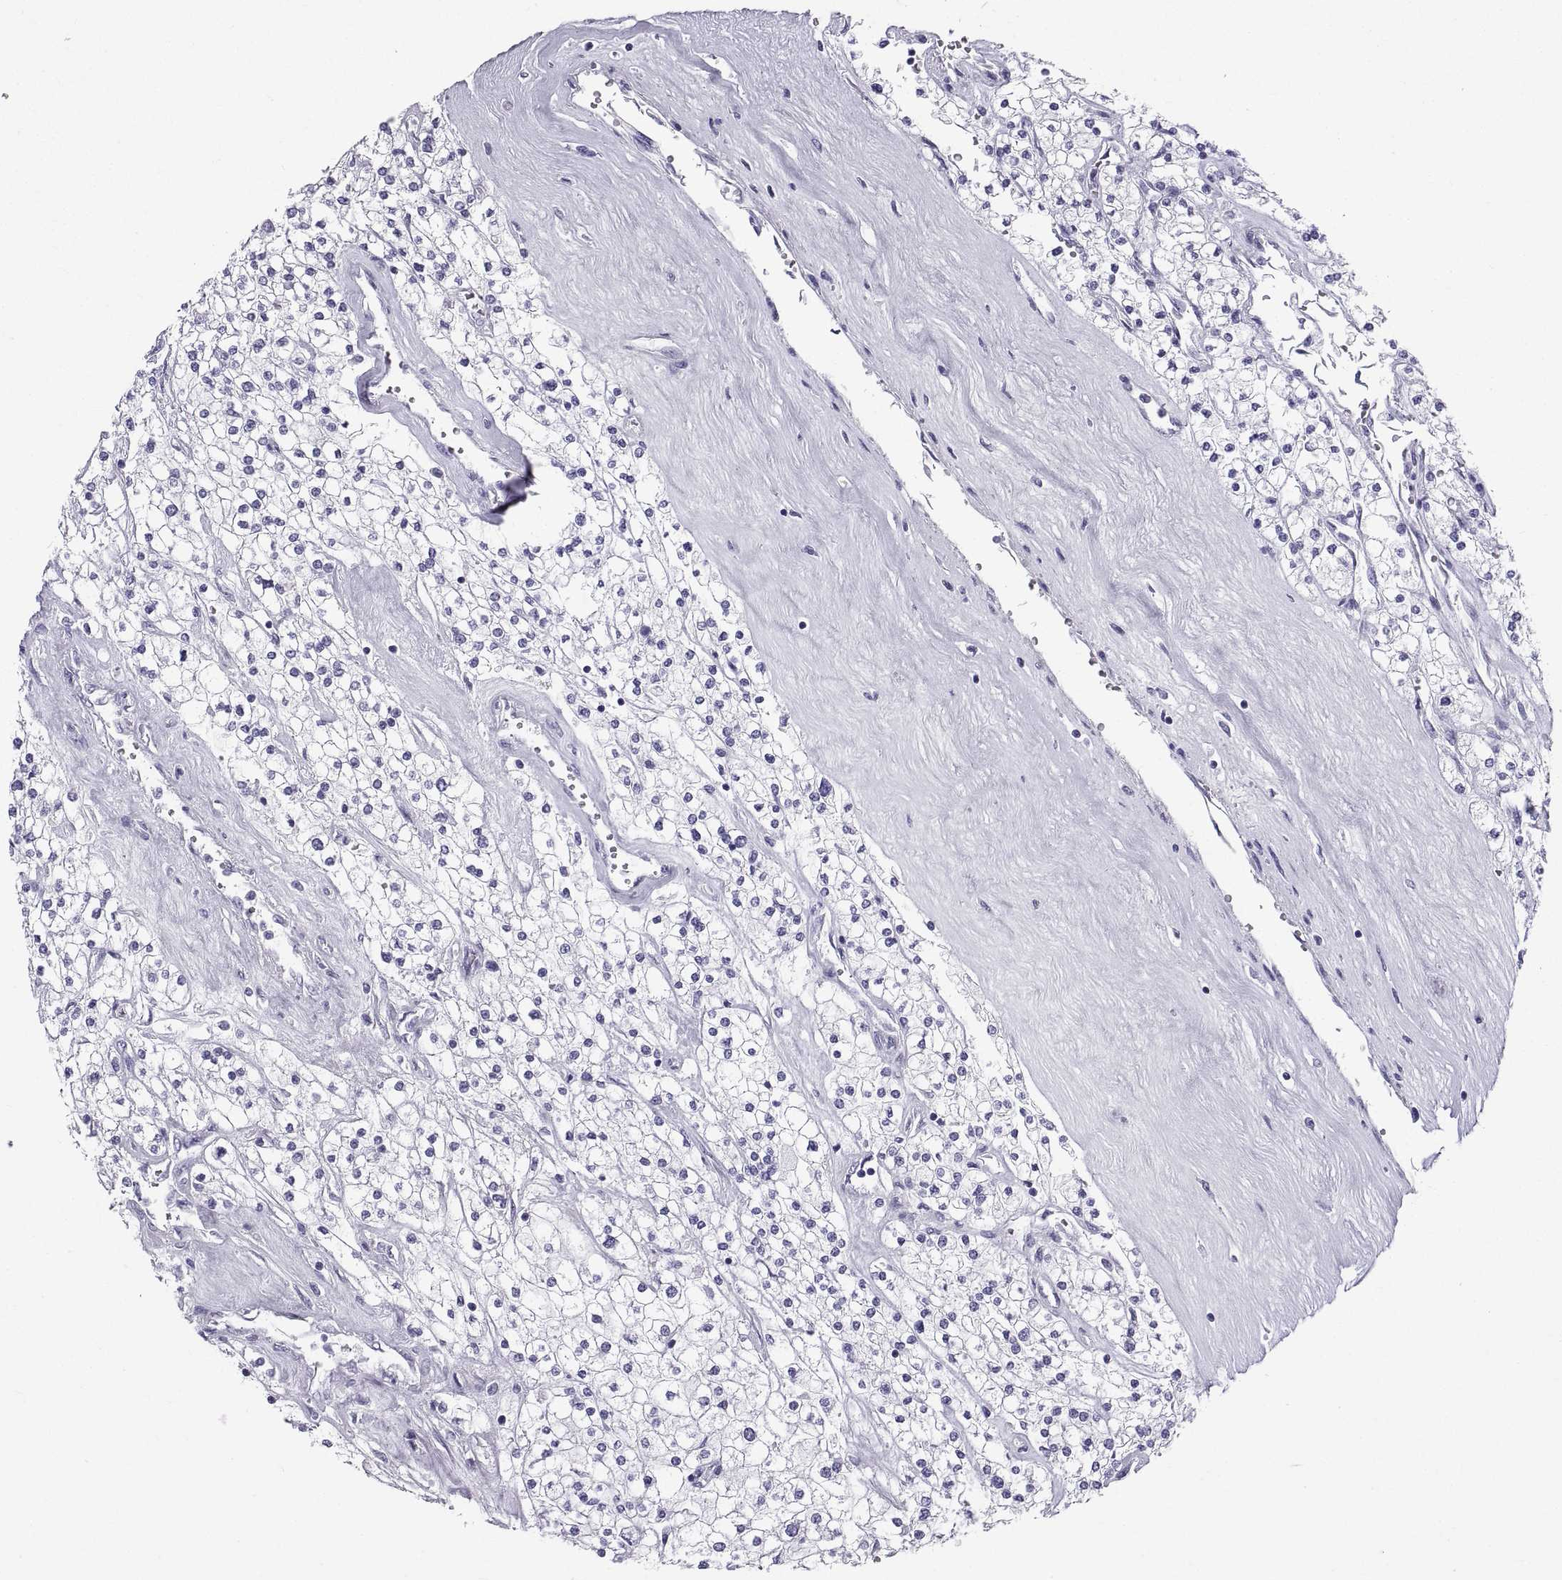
{"staining": {"intensity": "negative", "quantity": "none", "location": "none"}, "tissue": "renal cancer", "cell_type": "Tumor cells", "image_type": "cancer", "snomed": [{"axis": "morphology", "description": "Adenocarcinoma, NOS"}, {"axis": "topography", "description": "Kidney"}], "caption": "Immunohistochemical staining of renal cancer (adenocarcinoma) shows no significant expression in tumor cells.", "gene": "CT47A10", "patient": {"sex": "male", "age": 80}}